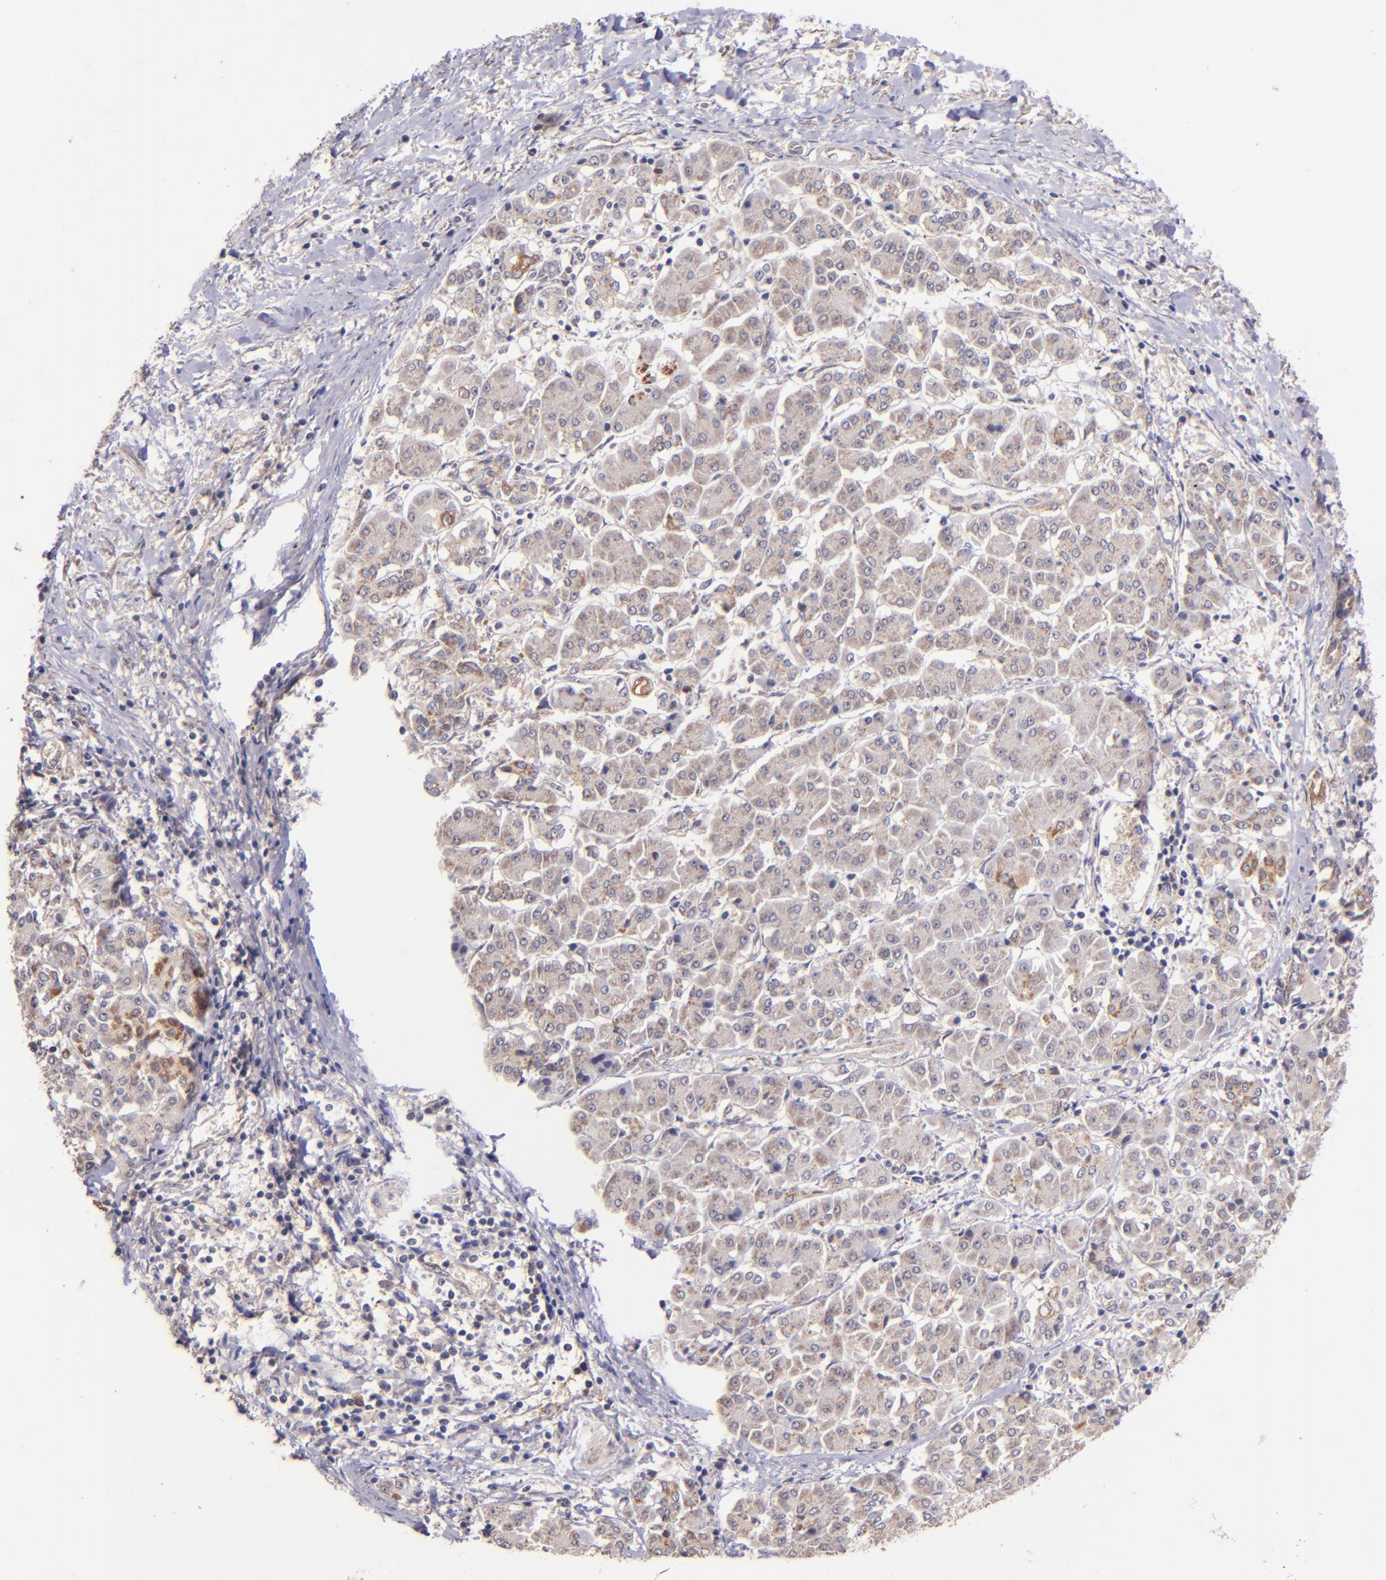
{"staining": {"intensity": "moderate", "quantity": ">75%", "location": "cytoplasmic/membranous"}, "tissue": "pancreatic cancer", "cell_type": "Tumor cells", "image_type": "cancer", "snomed": [{"axis": "morphology", "description": "Adenocarcinoma, NOS"}, {"axis": "topography", "description": "Pancreas"}], "caption": "This is a photomicrograph of immunohistochemistry (IHC) staining of pancreatic cancer (adenocarcinoma), which shows moderate expression in the cytoplasmic/membranous of tumor cells.", "gene": "SHC1", "patient": {"sex": "female", "age": 57}}